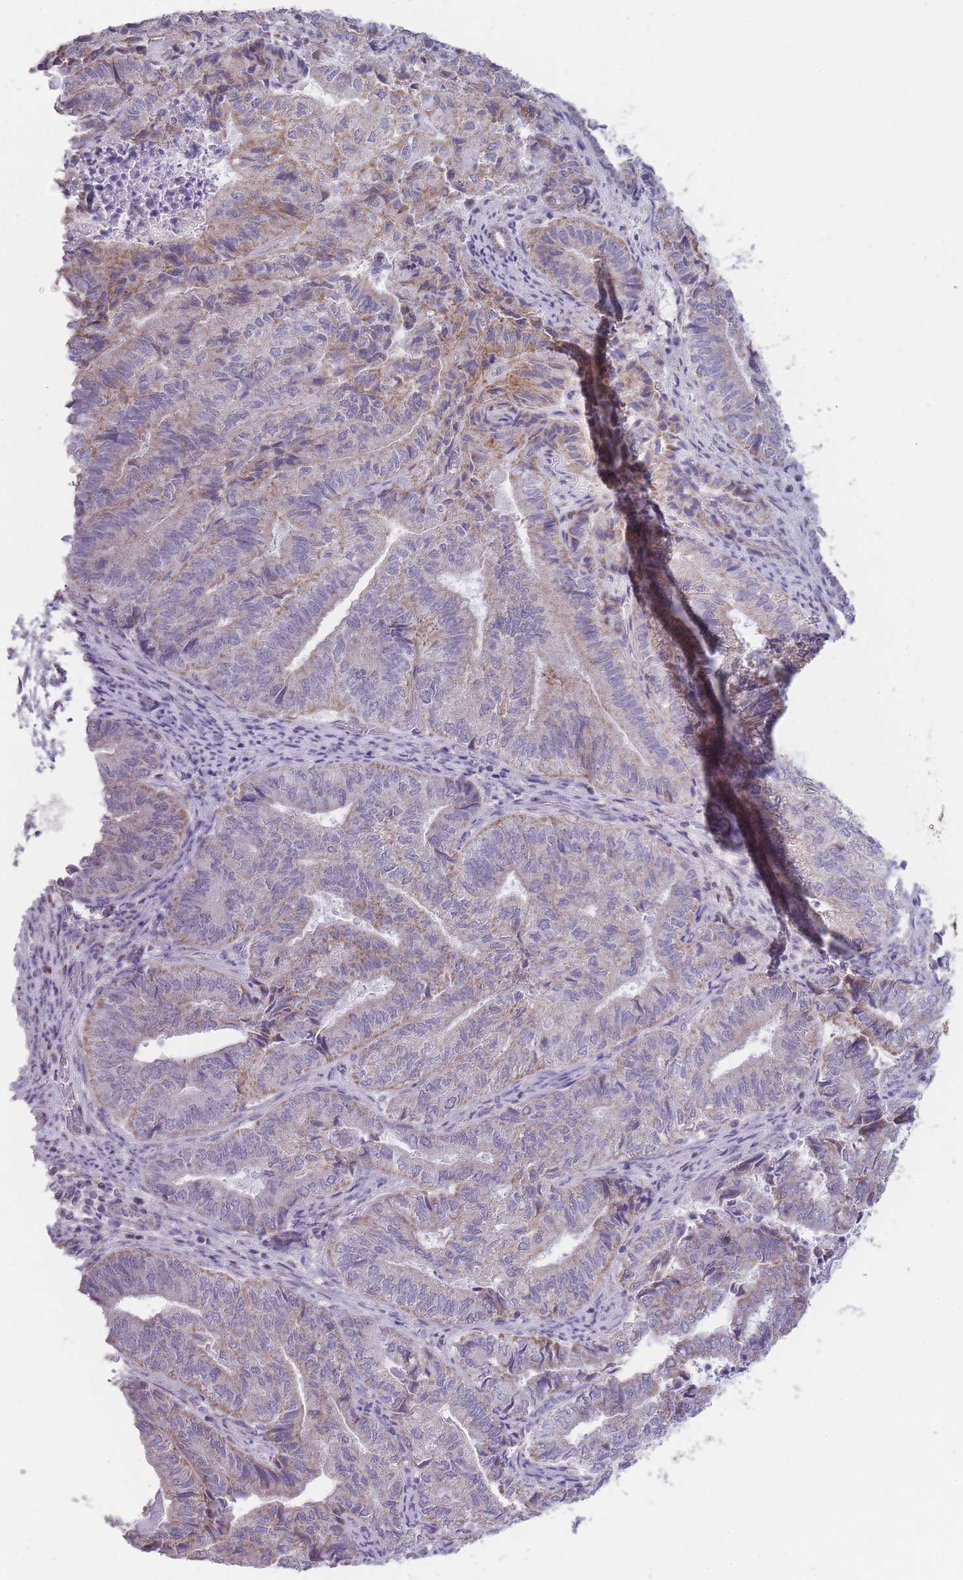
{"staining": {"intensity": "moderate", "quantity": "25%-75%", "location": "cytoplasmic/membranous"}, "tissue": "endometrial cancer", "cell_type": "Tumor cells", "image_type": "cancer", "snomed": [{"axis": "morphology", "description": "Adenocarcinoma, NOS"}, {"axis": "topography", "description": "Endometrium"}], "caption": "Endometrial cancer stained for a protein reveals moderate cytoplasmic/membranous positivity in tumor cells.", "gene": "ZBTB24", "patient": {"sex": "female", "age": 80}}